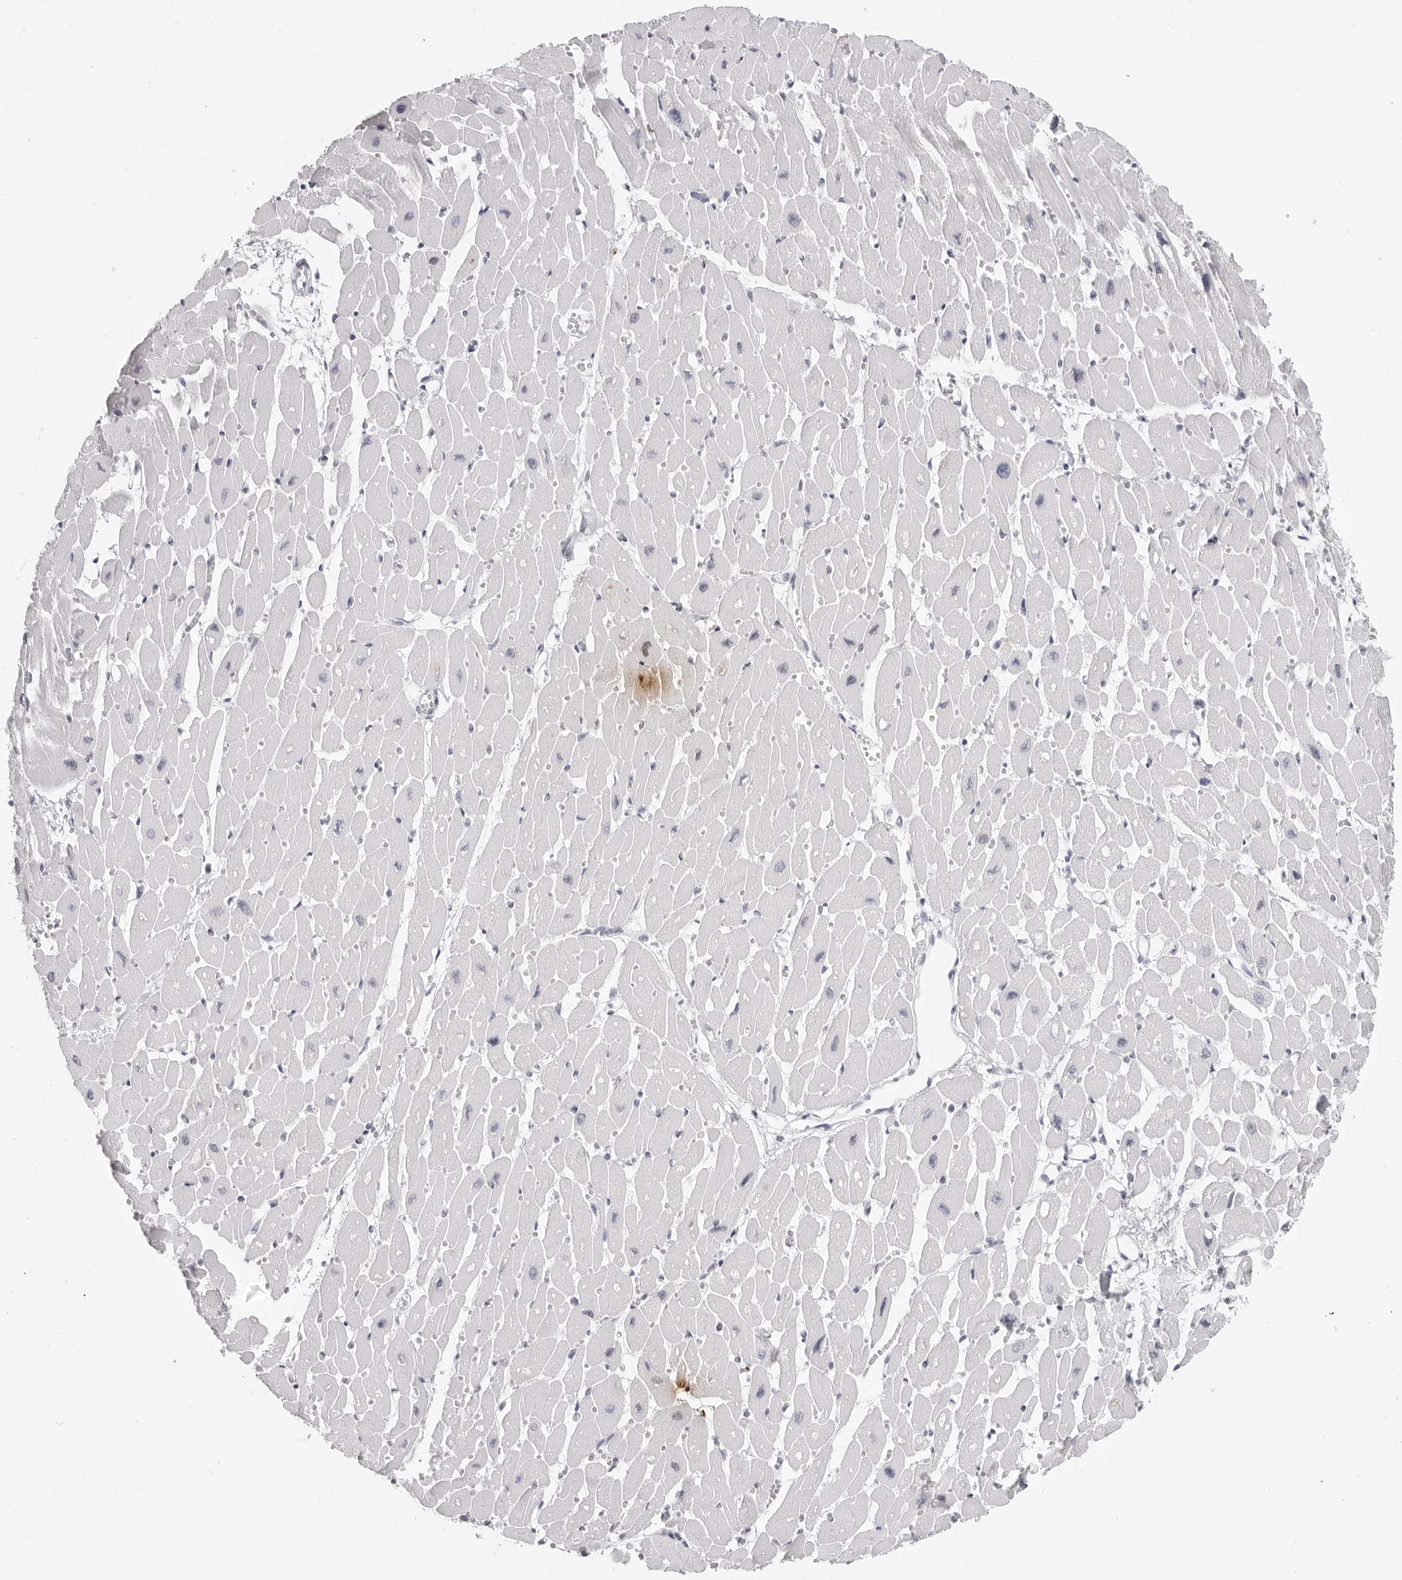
{"staining": {"intensity": "negative", "quantity": "none", "location": "none"}, "tissue": "heart muscle", "cell_type": "Cardiomyocytes", "image_type": "normal", "snomed": [{"axis": "morphology", "description": "Normal tissue, NOS"}, {"axis": "topography", "description": "Heart"}], "caption": "Immunohistochemistry (IHC) histopathology image of normal human heart muscle stained for a protein (brown), which reveals no expression in cardiomyocytes. (DAB (3,3'-diaminobenzidine) immunohistochemistry, high magnification).", "gene": "CST5", "patient": {"sex": "female", "age": 54}}